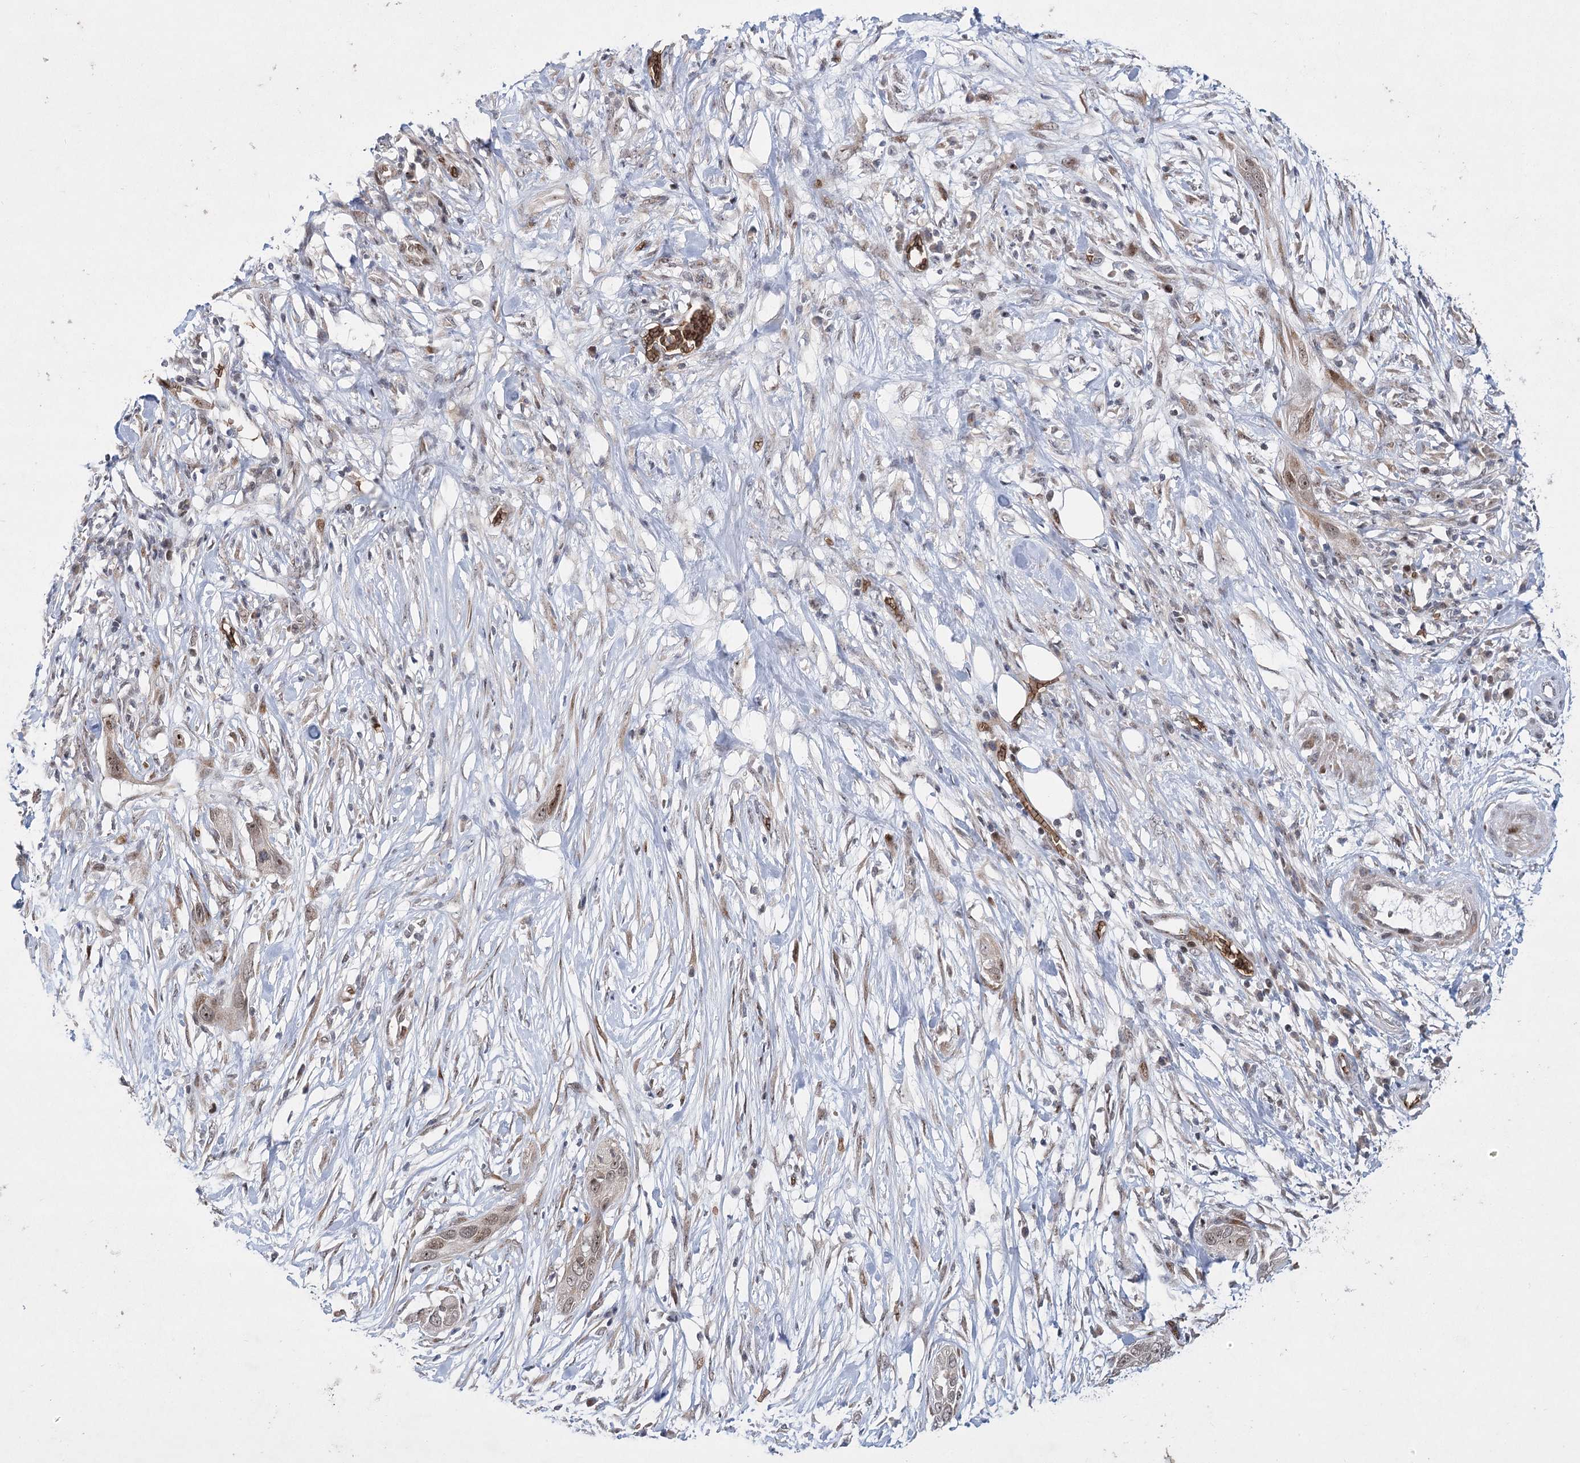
{"staining": {"intensity": "weak", "quantity": ">75%", "location": "nuclear"}, "tissue": "pancreatic cancer", "cell_type": "Tumor cells", "image_type": "cancer", "snomed": [{"axis": "morphology", "description": "Adenocarcinoma, NOS"}, {"axis": "topography", "description": "Pancreas"}], "caption": "DAB immunohistochemical staining of pancreatic cancer (adenocarcinoma) reveals weak nuclear protein staining in about >75% of tumor cells. (DAB = brown stain, brightfield microscopy at high magnification).", "gene": "NSMCE4A", "patient": {"sex": "female", "age": 60}}